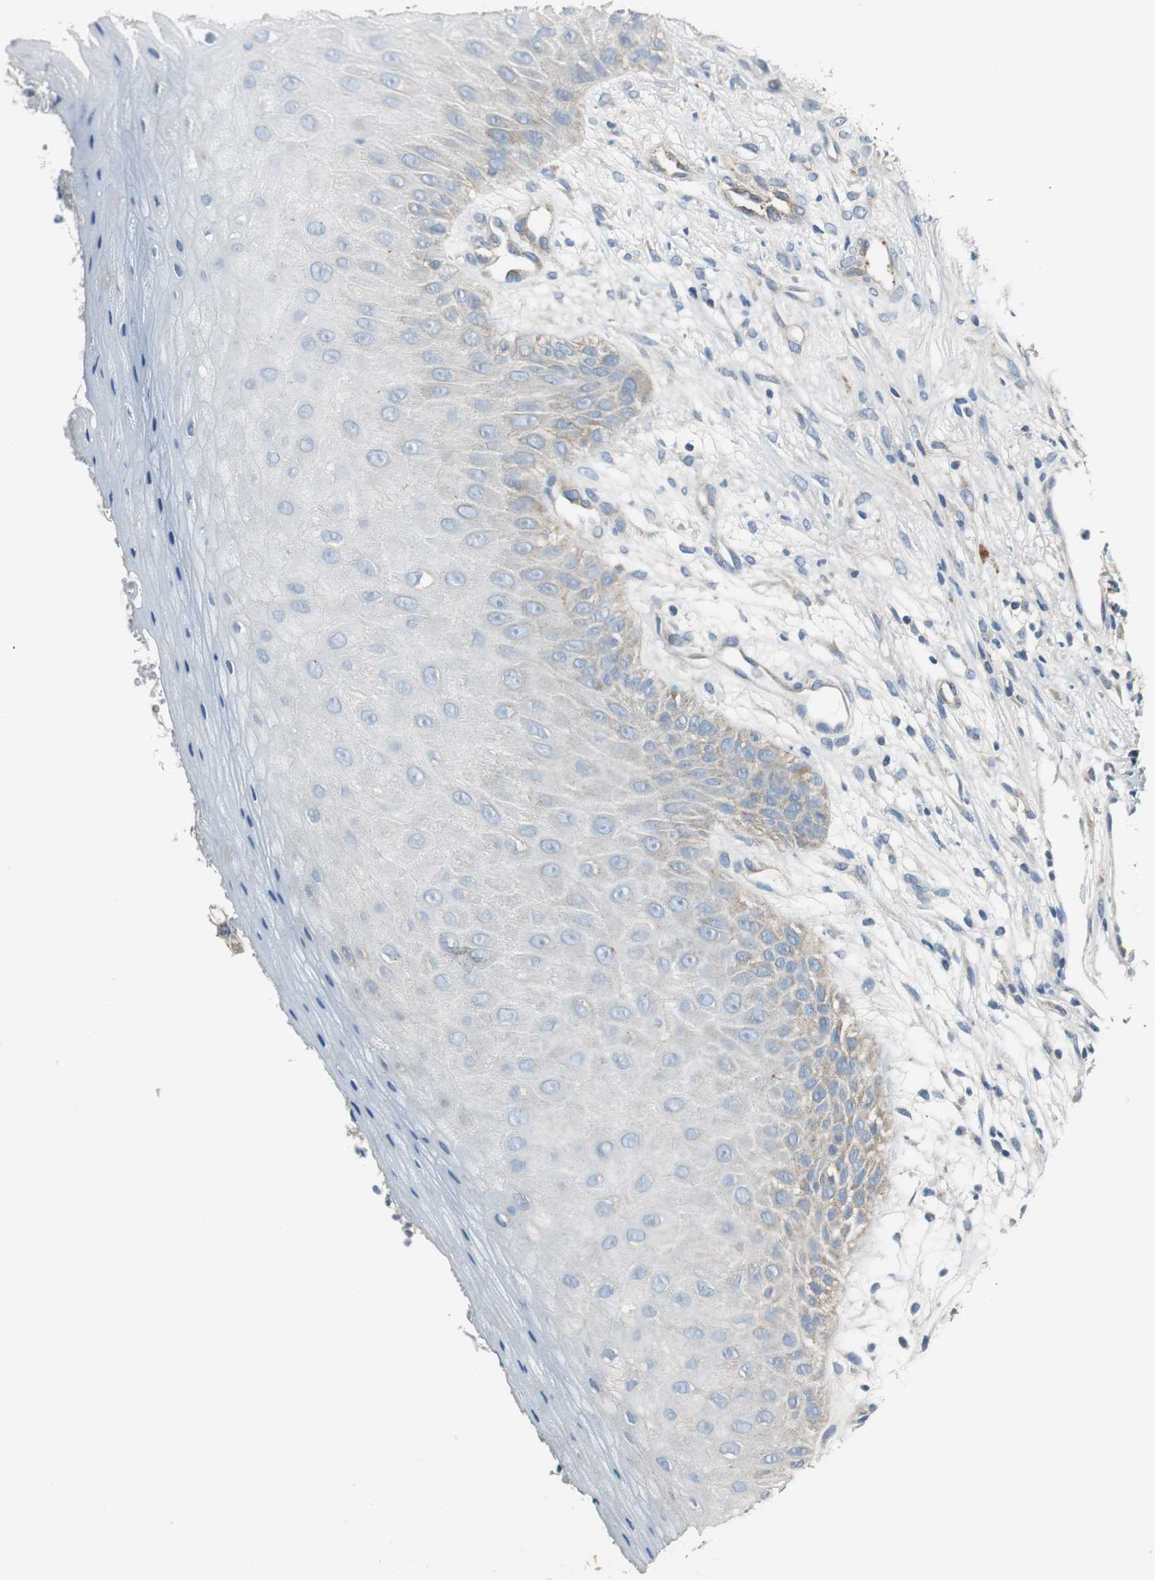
{"staining": {"intensity": "weak", "quantity": "<25%", "location": "cytoplasmic/membranous"}, "tissue": "skin cancer", "cell_type": "Tumor cells", "image_type": "cancer", "snomed": [{"axis": "morphology", "description": "Basal cell carcinoma"}, {"axis": "topography", "description": "Skin"}], "caption": "An immunohistochemistry (IHC) micrograph of skin cancer (basal cell carcinoma) is shown. There is no staining in tumor cells of skin cancer (basal cell carcinoma). The staining is performed using DAB (3,3'-diaminobenzidine) brown chromogen with nuclei counter-stained in using hematoxylin.", "gene": "MSTO1", "patient": {"sex": "male", "age": 87}}